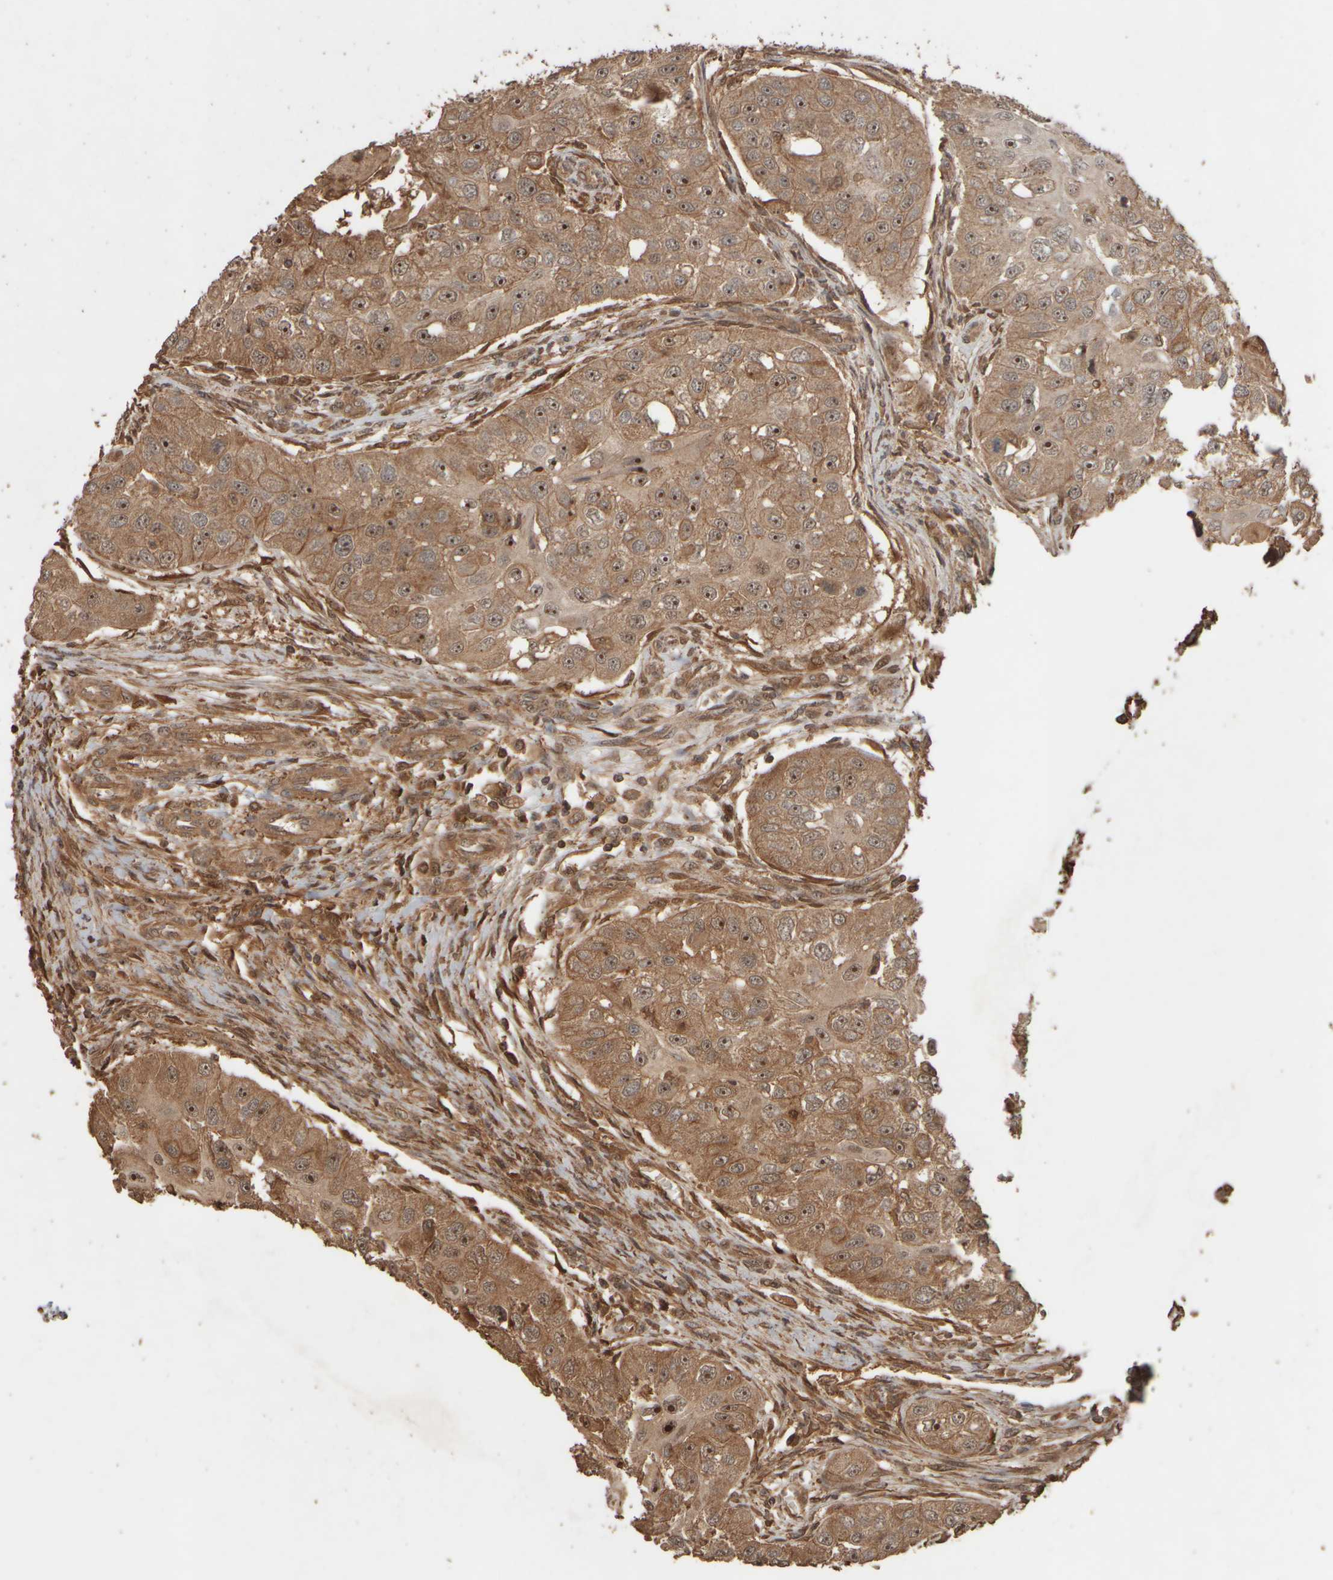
{"staining": {"intensity": "moderate", "quantity": ">75%", "location": "cytoplasmic/membranous,nuclear"}, "tissue": "head and neck cancer", "cell_type": "Tumor cells", "image_type": "cancer", "snomed": [{"axis": "morphology", "description": "Normal tissue, NOS"}, {"axis": "morphology", "description": "Squamous cell carcinoma, NOS"}, {"axis": "topography", "description": "Skeletal muscle"}, {"axis": "topography", "description": "Head-Neck"}], "caption": "Approximately >75% of tumor cells in head and neck squamous cell carcinoma display moderate cytoplasmic/membranous and nuclear protein staining as visualized by brown immunohistochemical staining.", "gene": "SPHK1", "patient": {"sex": "male", "age": 51}}